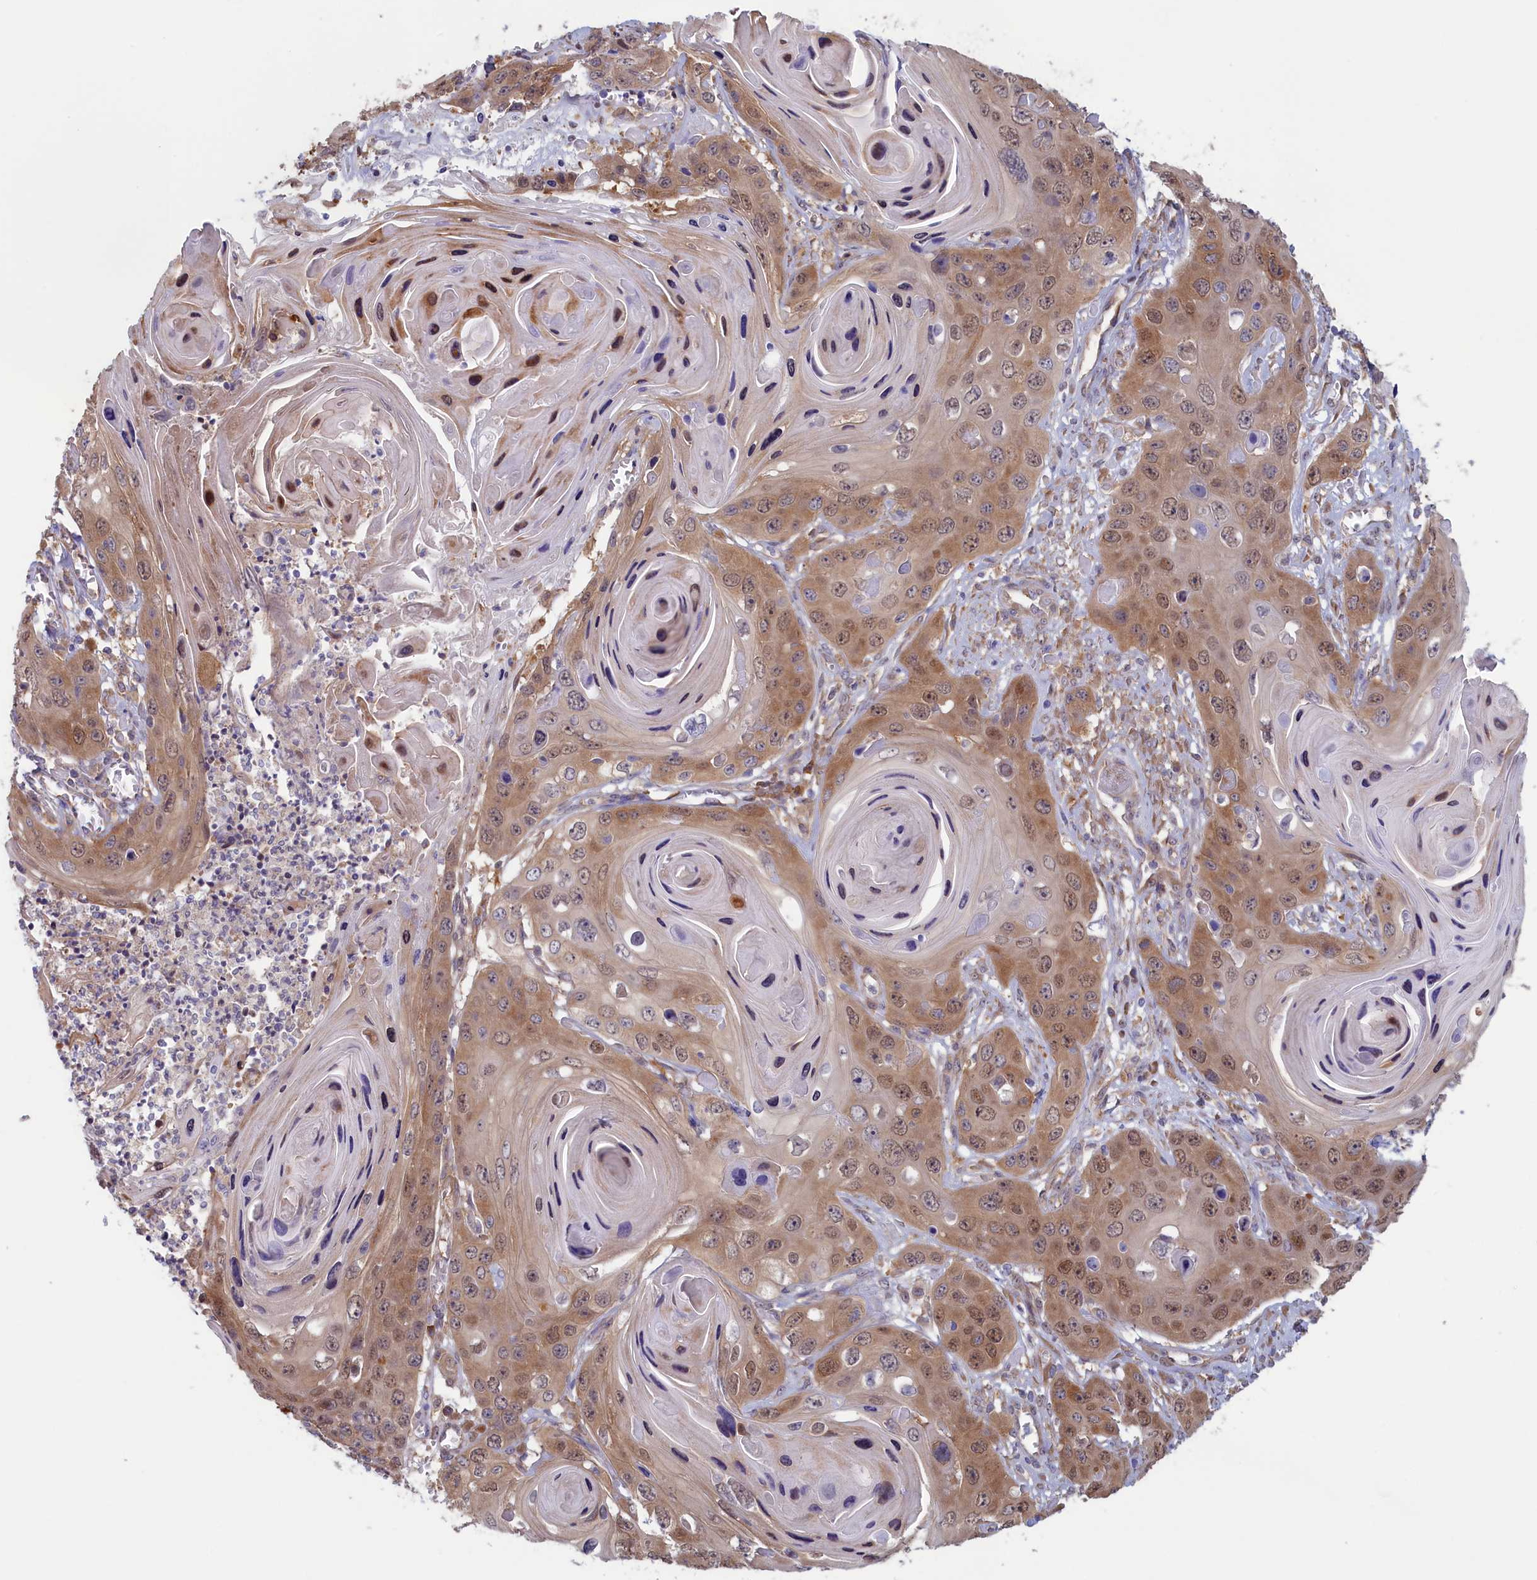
{"staining": {"intensity": "moderate", "quantity": ">75%", "location": "cytoplasmic/membranous,nuclear"}, "tissue": "skin cancer", "cell_type": "Tumor cells", "image_type": "cancer", "snomed": [{"axis": "morphology", "description": "Squamous cell carcinoma, NOS"}, {"axis": "topography", "description": "Skin"}], "caption": "Immunohistochemical staining of skin cancer shows moderate cytoplasmic/membranous and nuclear protein positivity in approximately >75% of tumor cells.", "gene": "SYNDIG1L", "patient": {"sex": "male", "age": 55}}